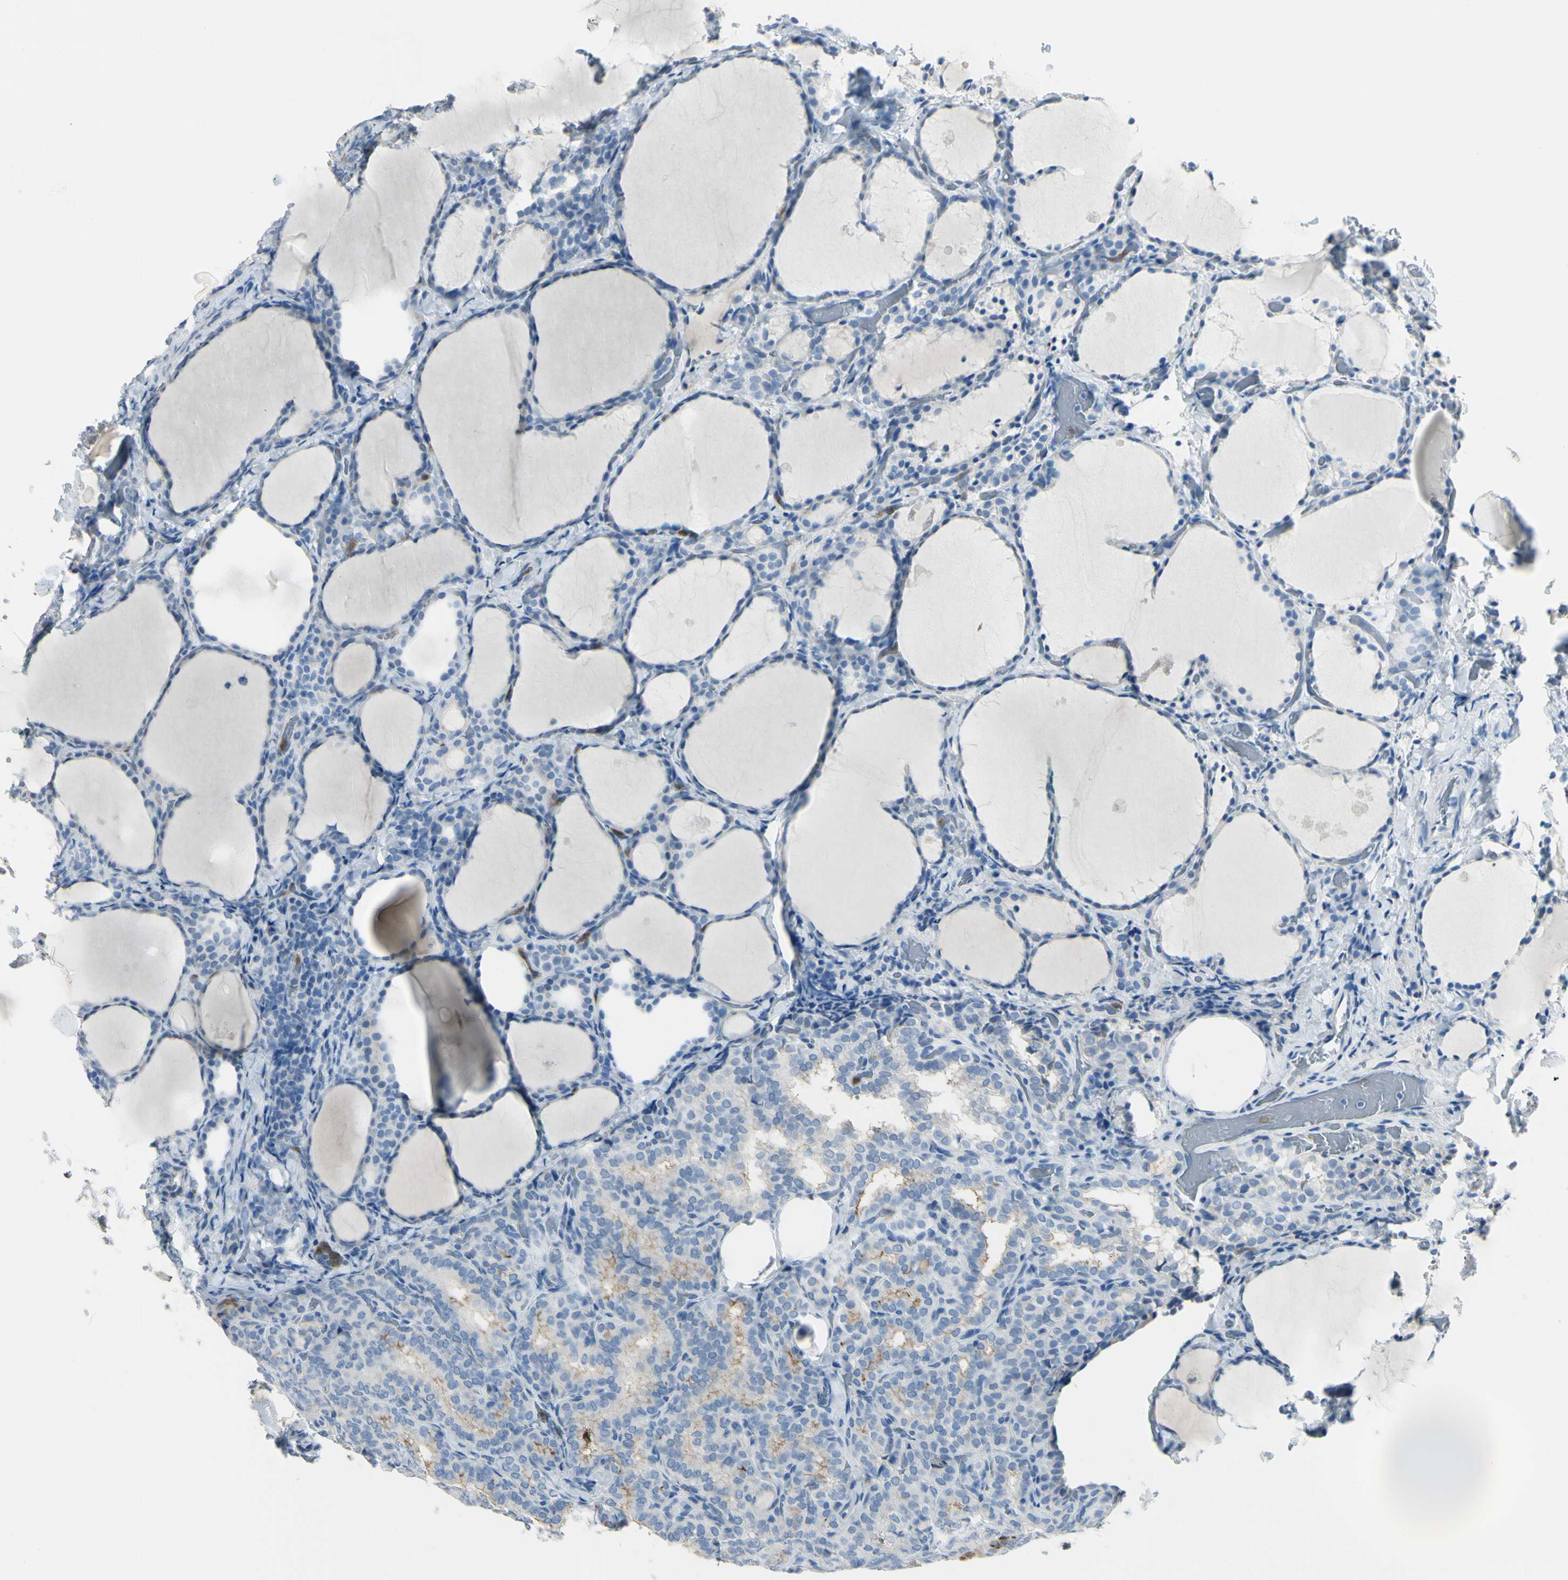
{"staining": {"intensity": "moderate", "quantity": "<25%", "location": "cytoplasmic/membranous"}, "tissue": "thyroid cancer", "cell_type": "Tumor cells", "image_type": "cancer", "snomed": [{"axis": "morphology", "description": "Normal tissue, NOS"}, {"axis": "morphology", "description": "Papillary adenocarcinoma, NOS"}, {"axis": "topography", "description": "Thyroid gland"}], "caption": "This image demonstrates immunohistochemistry staining of human thyroid cancer (papillary adenocarcinoma), with low moderate cytoplasmic/membranous expression in approximately <25% of tumor cells.", "gene": "ZNF557", "patient": {"sex": "female", "age": 30}}